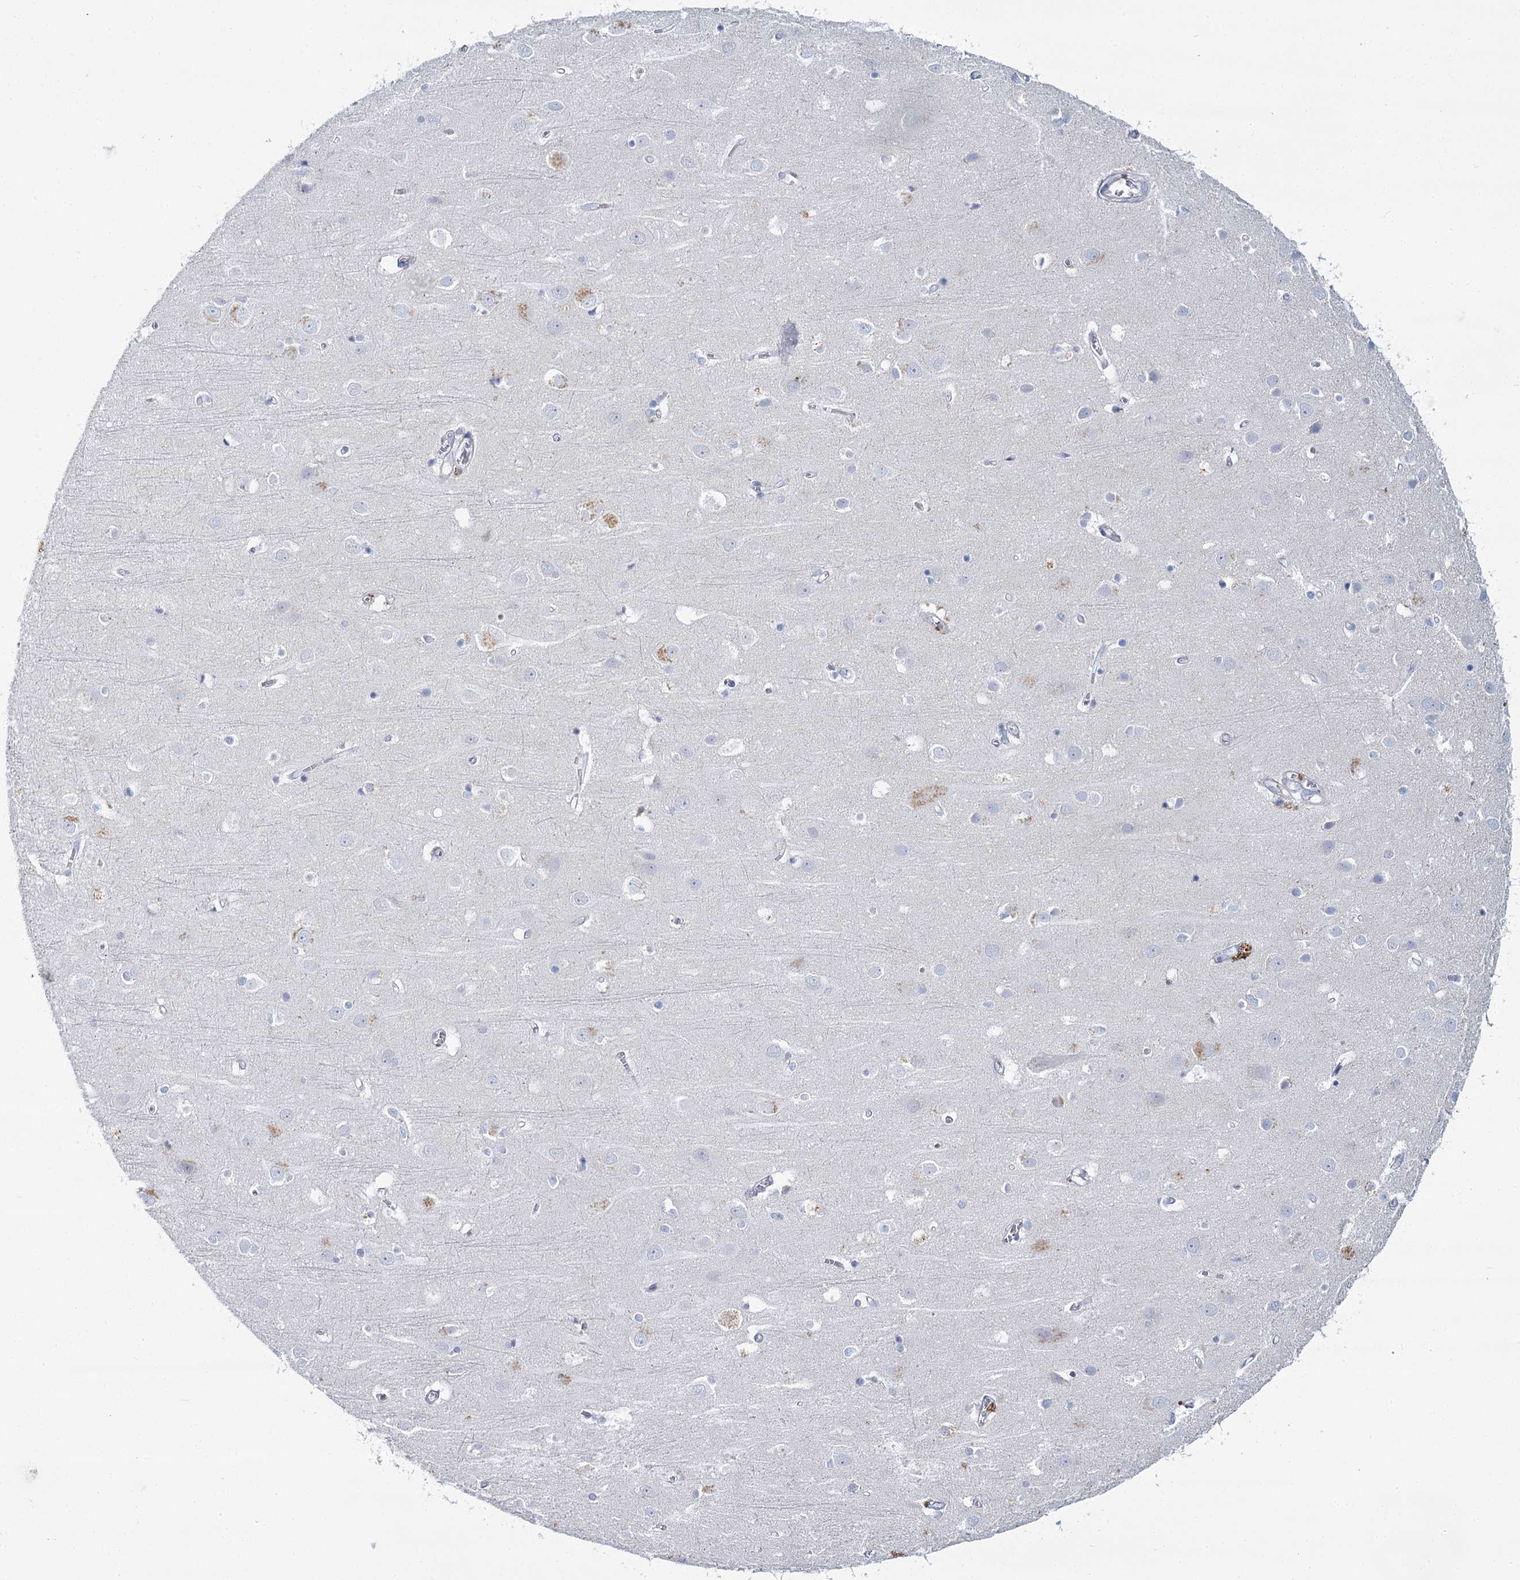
{"staining": {"intensity": "negative", "quantity": "none", "location": "none"}, "tissue": "cerebral cortex", "cell_type": "Endothelial cells", "image_type": "normal", "snomed": [{"axis": "morphology", "description": "Normal tissue, NOS"}, {"axis": "topography", "description": "Cerebral cortex"}], "caption": "Cerebral cortex stained for a protein using immunohistochemistry exhibits no staining endothelial cells.", "gene": "IGSF3", "patient": {"sex": "male", "age": 54}}